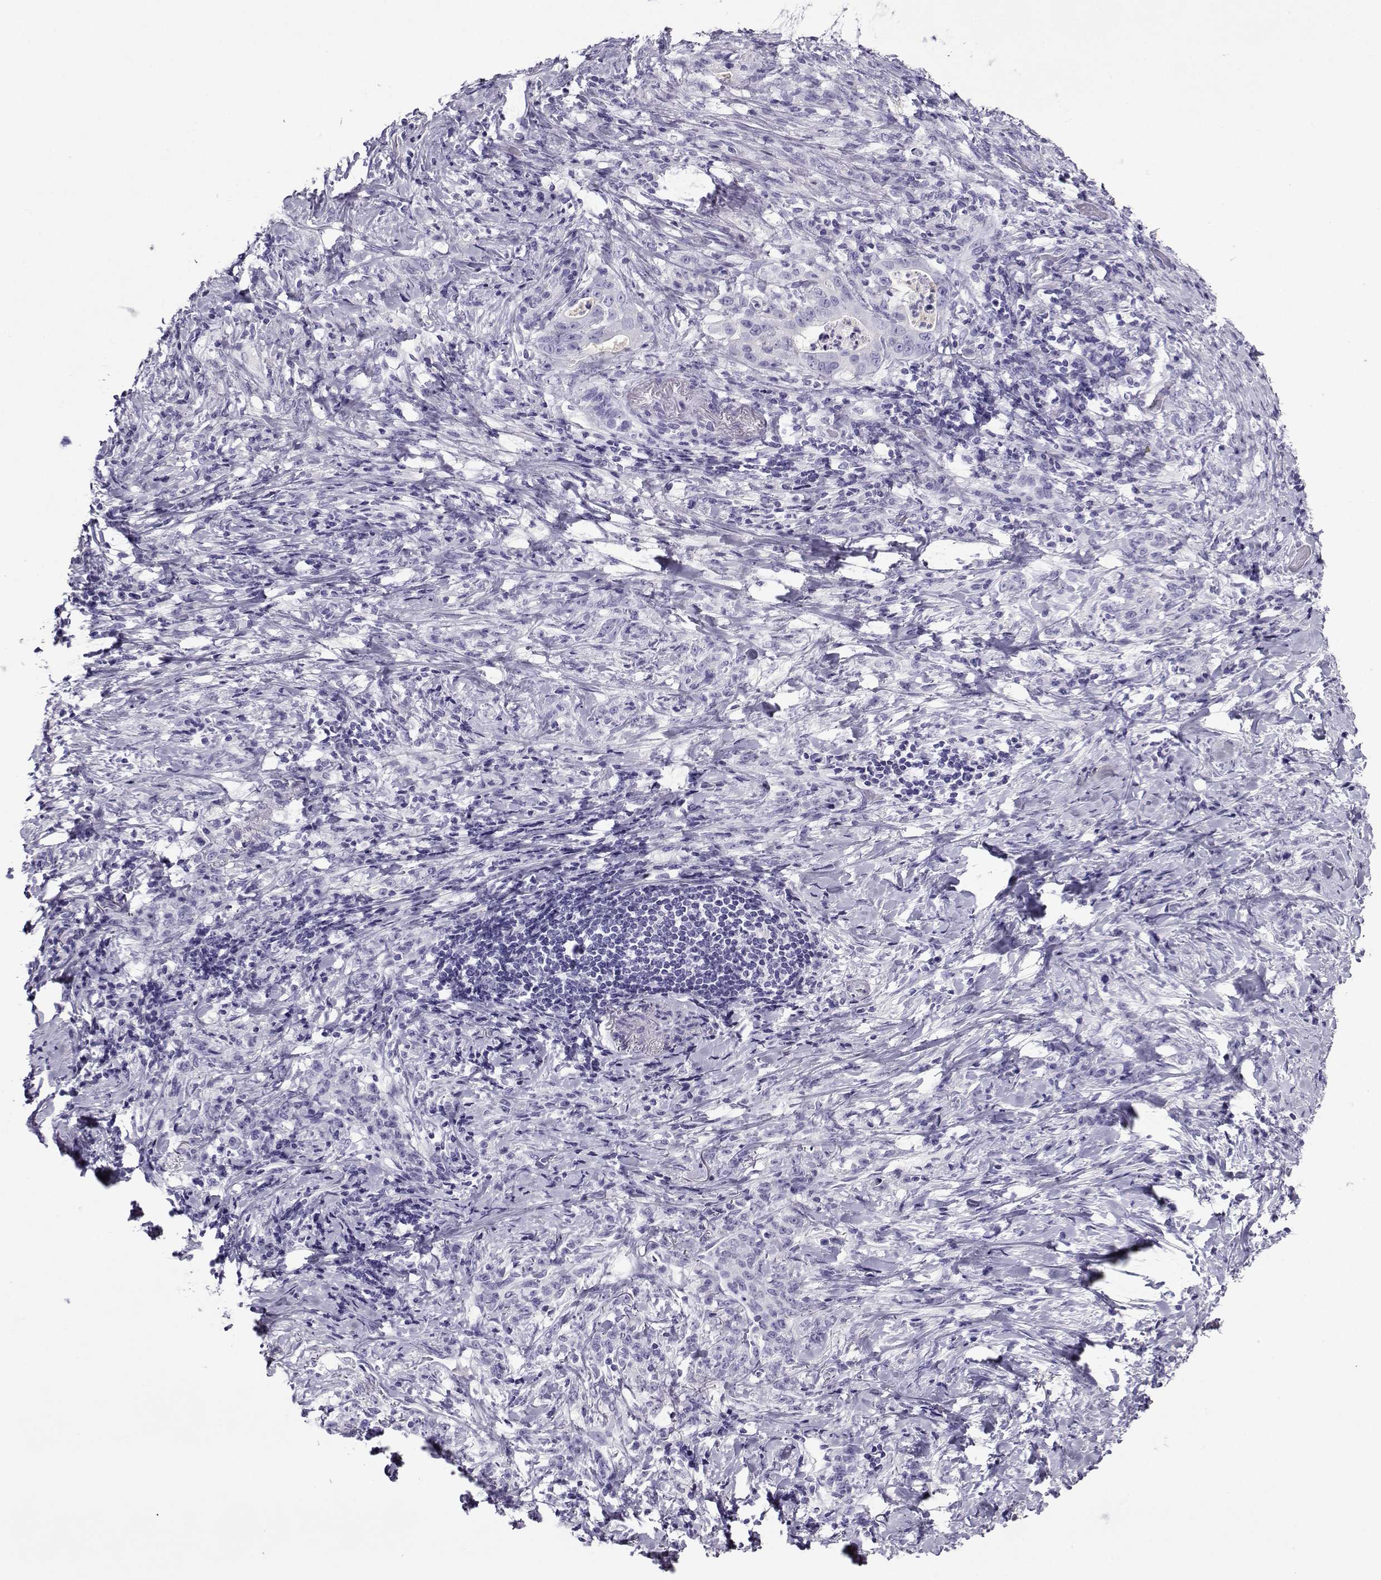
{"staining": {"intensity": "negative", "quantity": "none", "location": "none"}, "tissue": "stomach cancer", "cell_type": "Tumor cells", "image_type": "cancer", "snomed": [{"axis": "morphology", "description": "Adenocarcinoma, NOS"}, {"axis": "topography", "description": "Stomach, lower"}], "caption": "This is a image of IHC staining of adenocarcinoma (stomach), which shows no staining in tumor cells. (Immunohistochemistry, brightfield microscopy, high magnification).", "gene": "CRYBB1", "patient": {"sex": "male", "age": 88}}